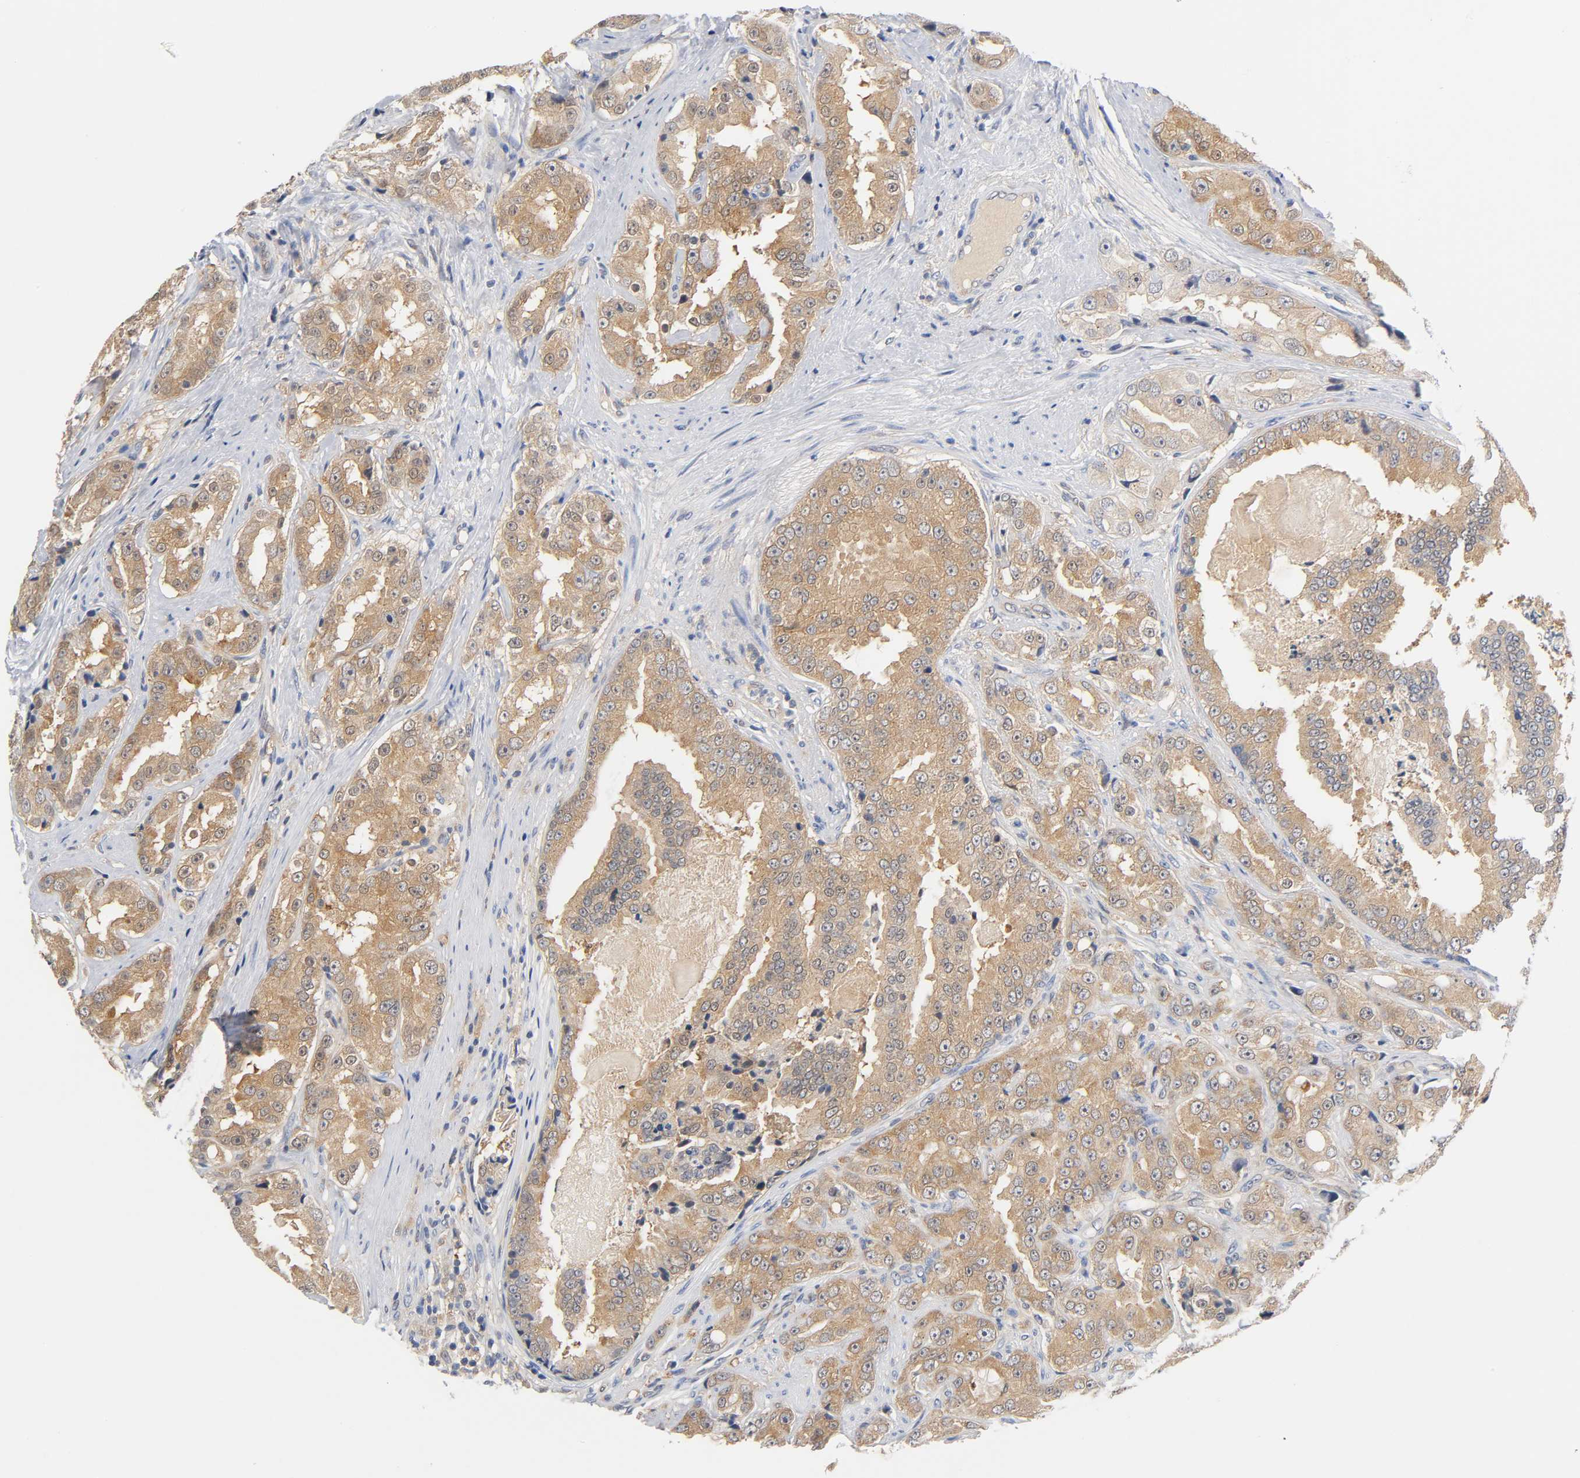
{"staining": {"intensity": "moderate", "quantity": ">75%", "location": "cytoplasmic/membranous"}, "tissue": "prostate cancer", "cell_type": "Tumor cells", "image_type": "cancer", "snomed": [{"axis": "morphology", "description": "Adenocarcinoma, High grade"}, {"axis": "topography", "description": "Prostate"}], "caption": "Immunohistochemistry photomicrograph of neoplastic tissue: prostate cancer (adenocarcinoma (high-grade)) stained using IHC demonstrates medium levels of moderate protein expression localized specifically in the cytoplasmic/membranous of tumor cells, appearing as a cytoplasmic/membranous brown color.", "gene": "FYN", "patient": {"sex": "male", "age": 73}}